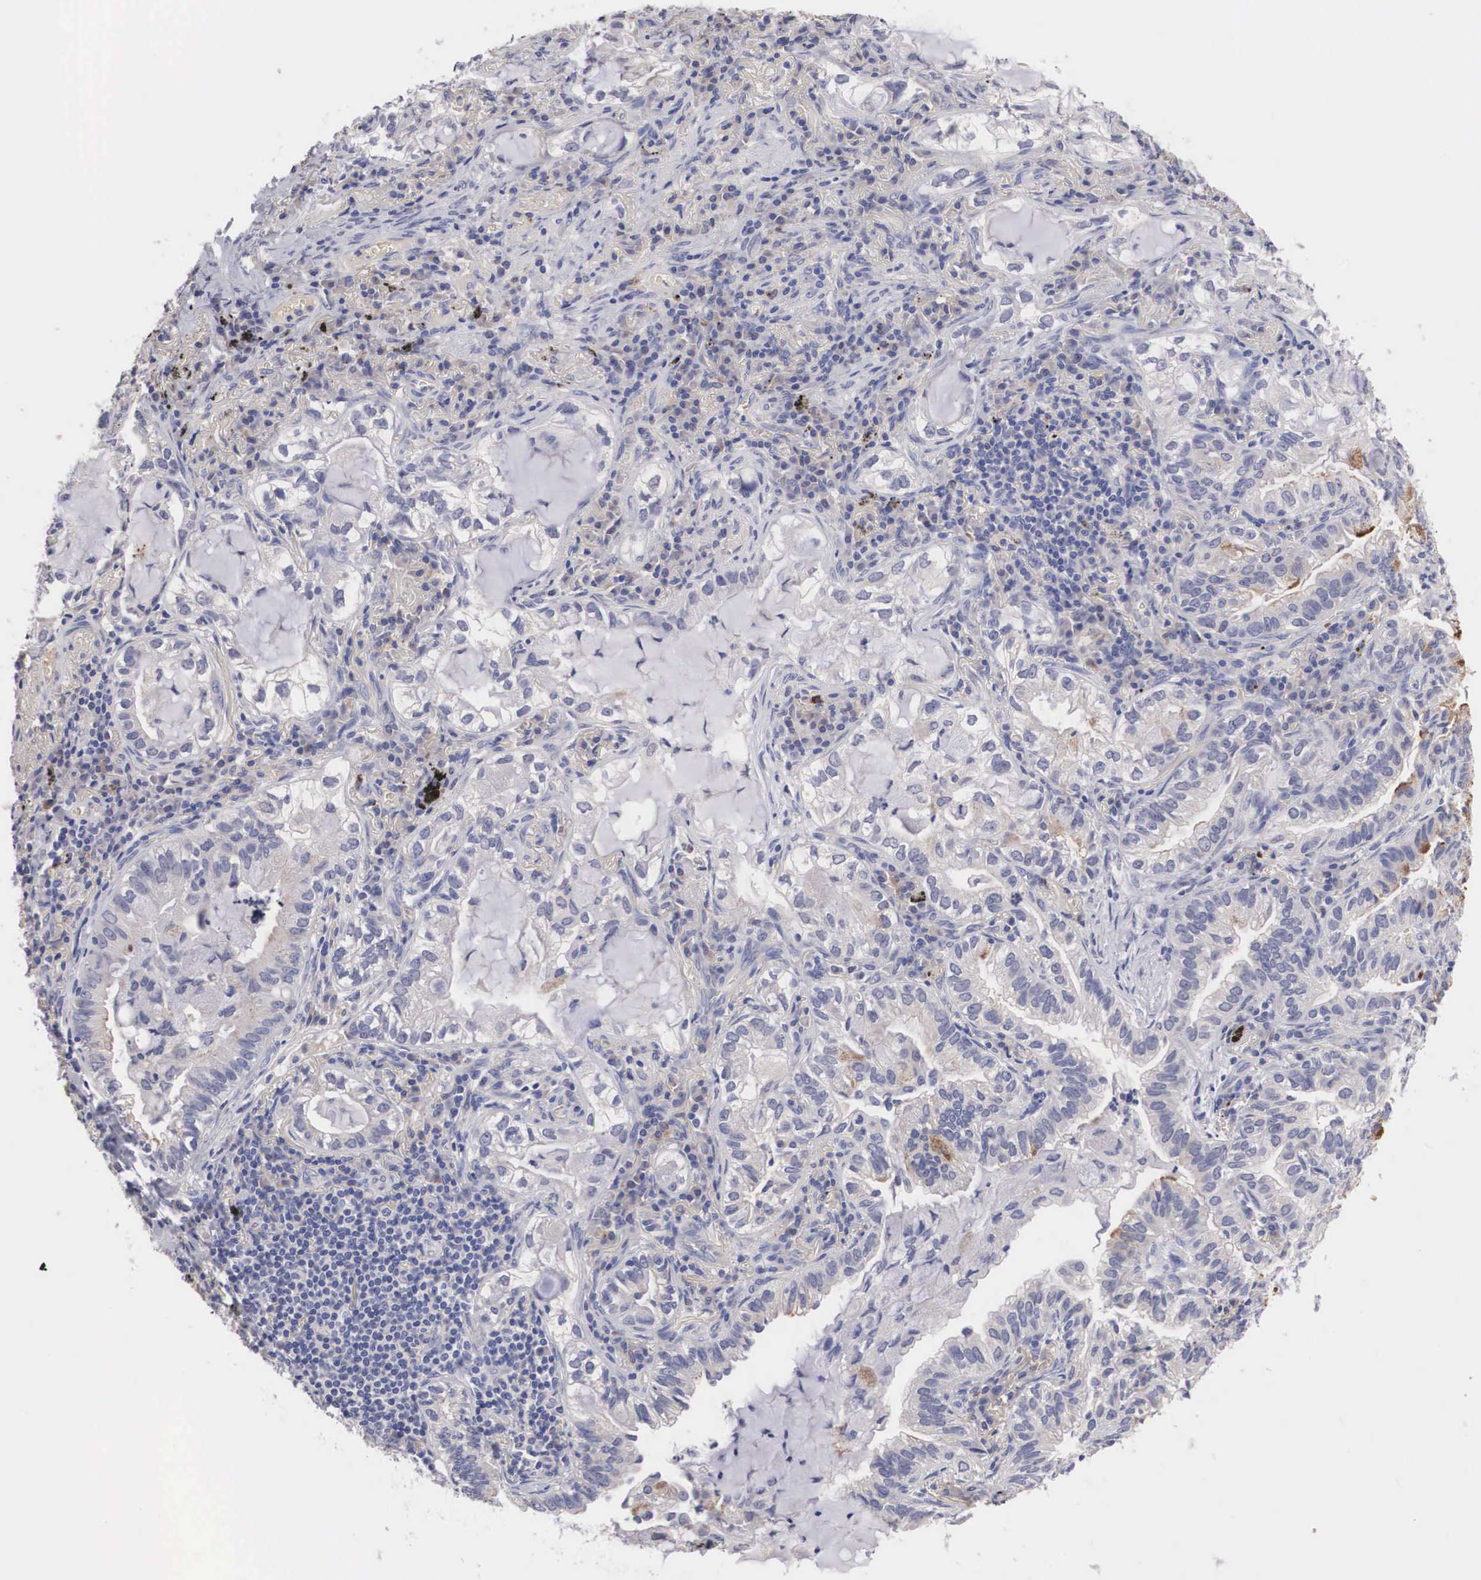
{"staining": {"intensity": "negative", "quantity": "none", "location": "none"}, "tissue": "lung cancer", "cell_type": "Tumor cells", "image_type": "cancer", "snomed": [{"axis": "morphology", "description": "Adenocarcinoma, NOS"}, {"axis": "topography", "description": "Lung"}], "caption": "Tumor cells are negative for protein expression in human adenocarcinoma (lung).", "gene": "ABHD4", "patient": {"sex": "female", "age": 50}}